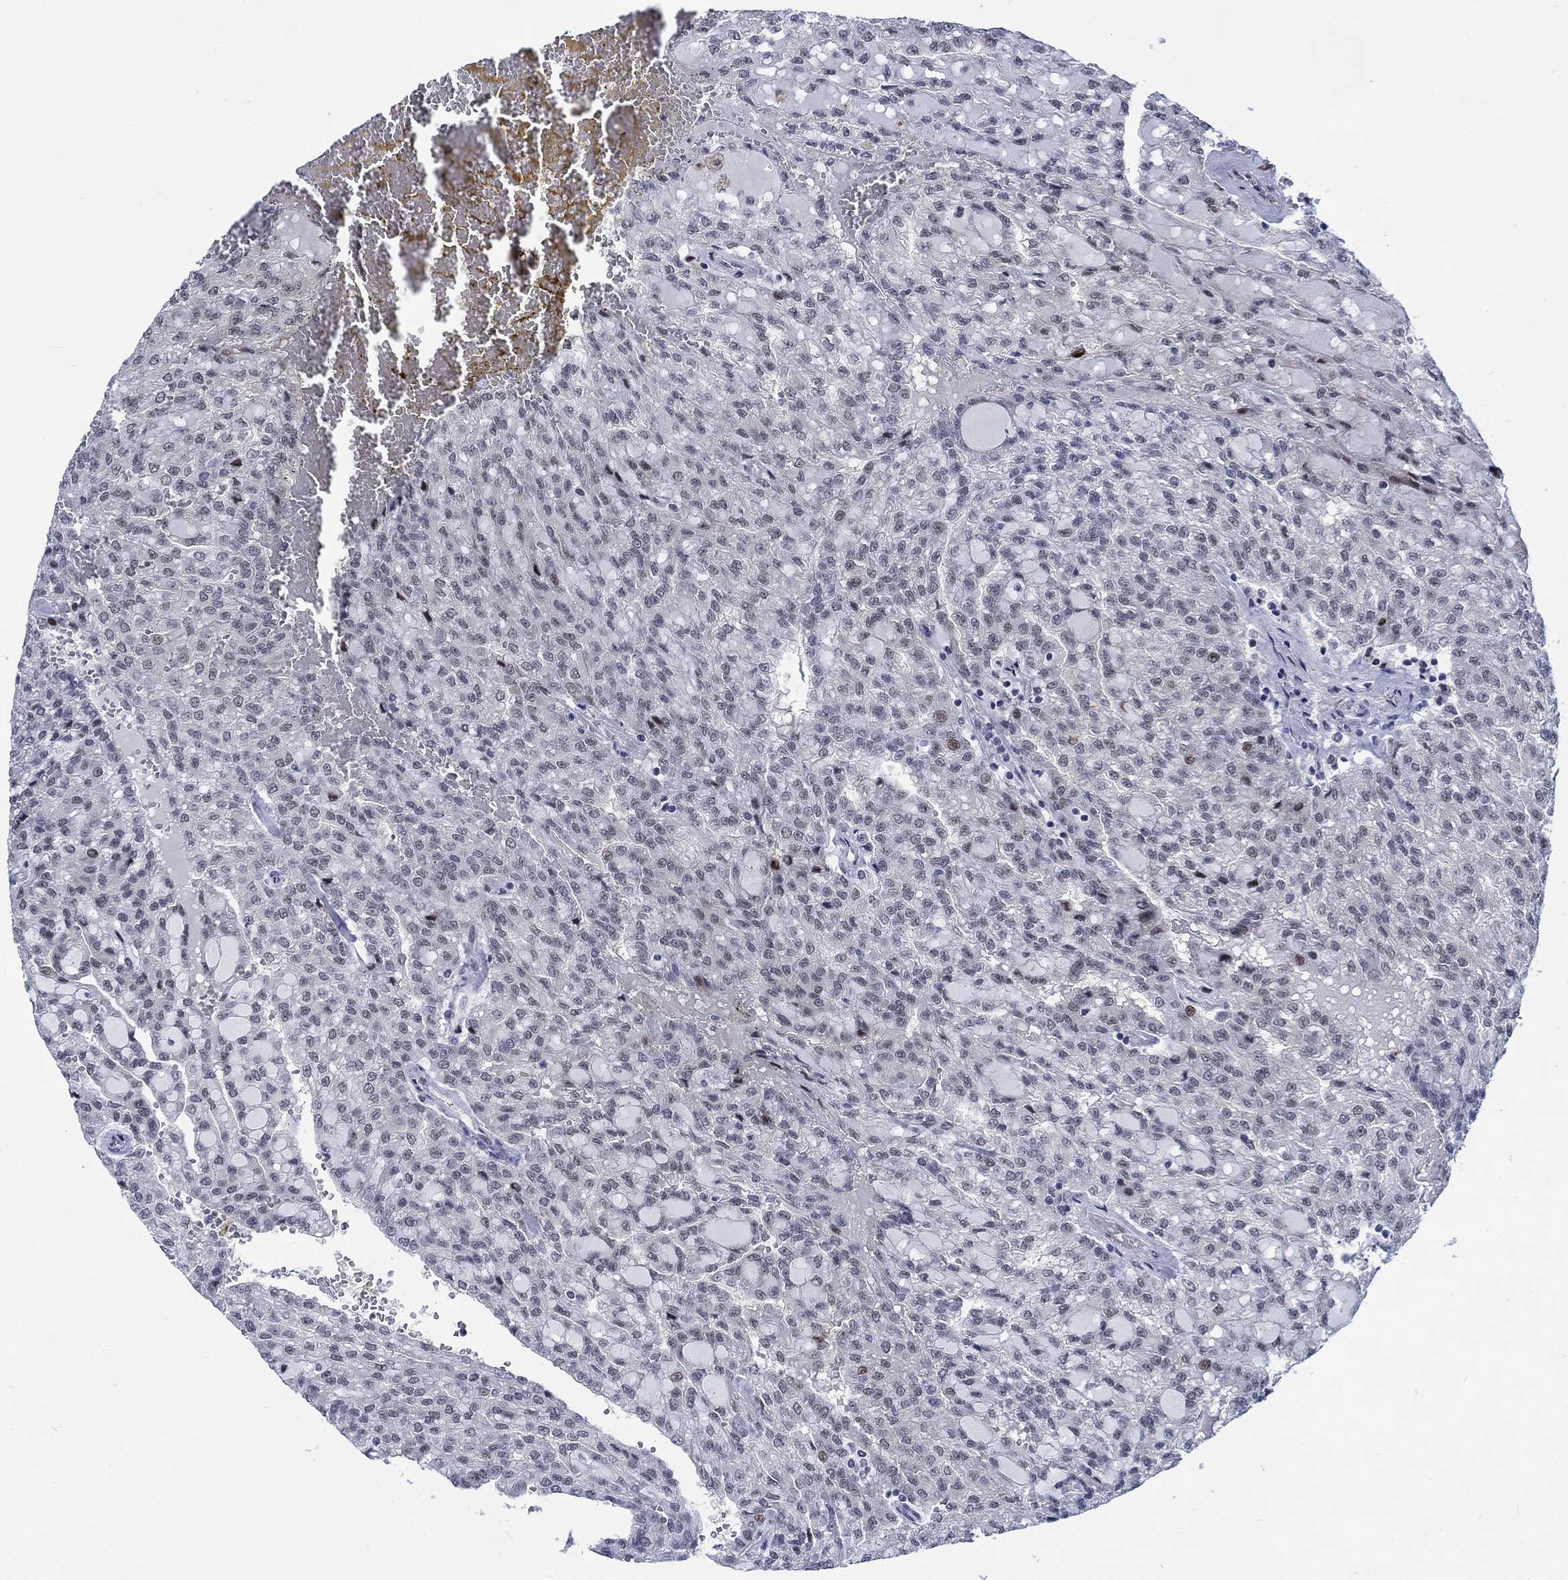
{"staining": {"intensity": "negative", "quantity": "none", "location": "none"}, "tissue": "renal cancer", "cell_type": "Tumor cells", "image_type": "cancer", "snomed": [{"axis": "morphology", "description": "Adenocarcinoma, NOS"}, {"axis": "topography", "description": "Kidney"}], "caption": "Photomicrograph shows no significant protein staining in tumor cells of renal adenocarcinoma.", "gene": "NEU3", "patient": {"sex": "male", "age": 63}}